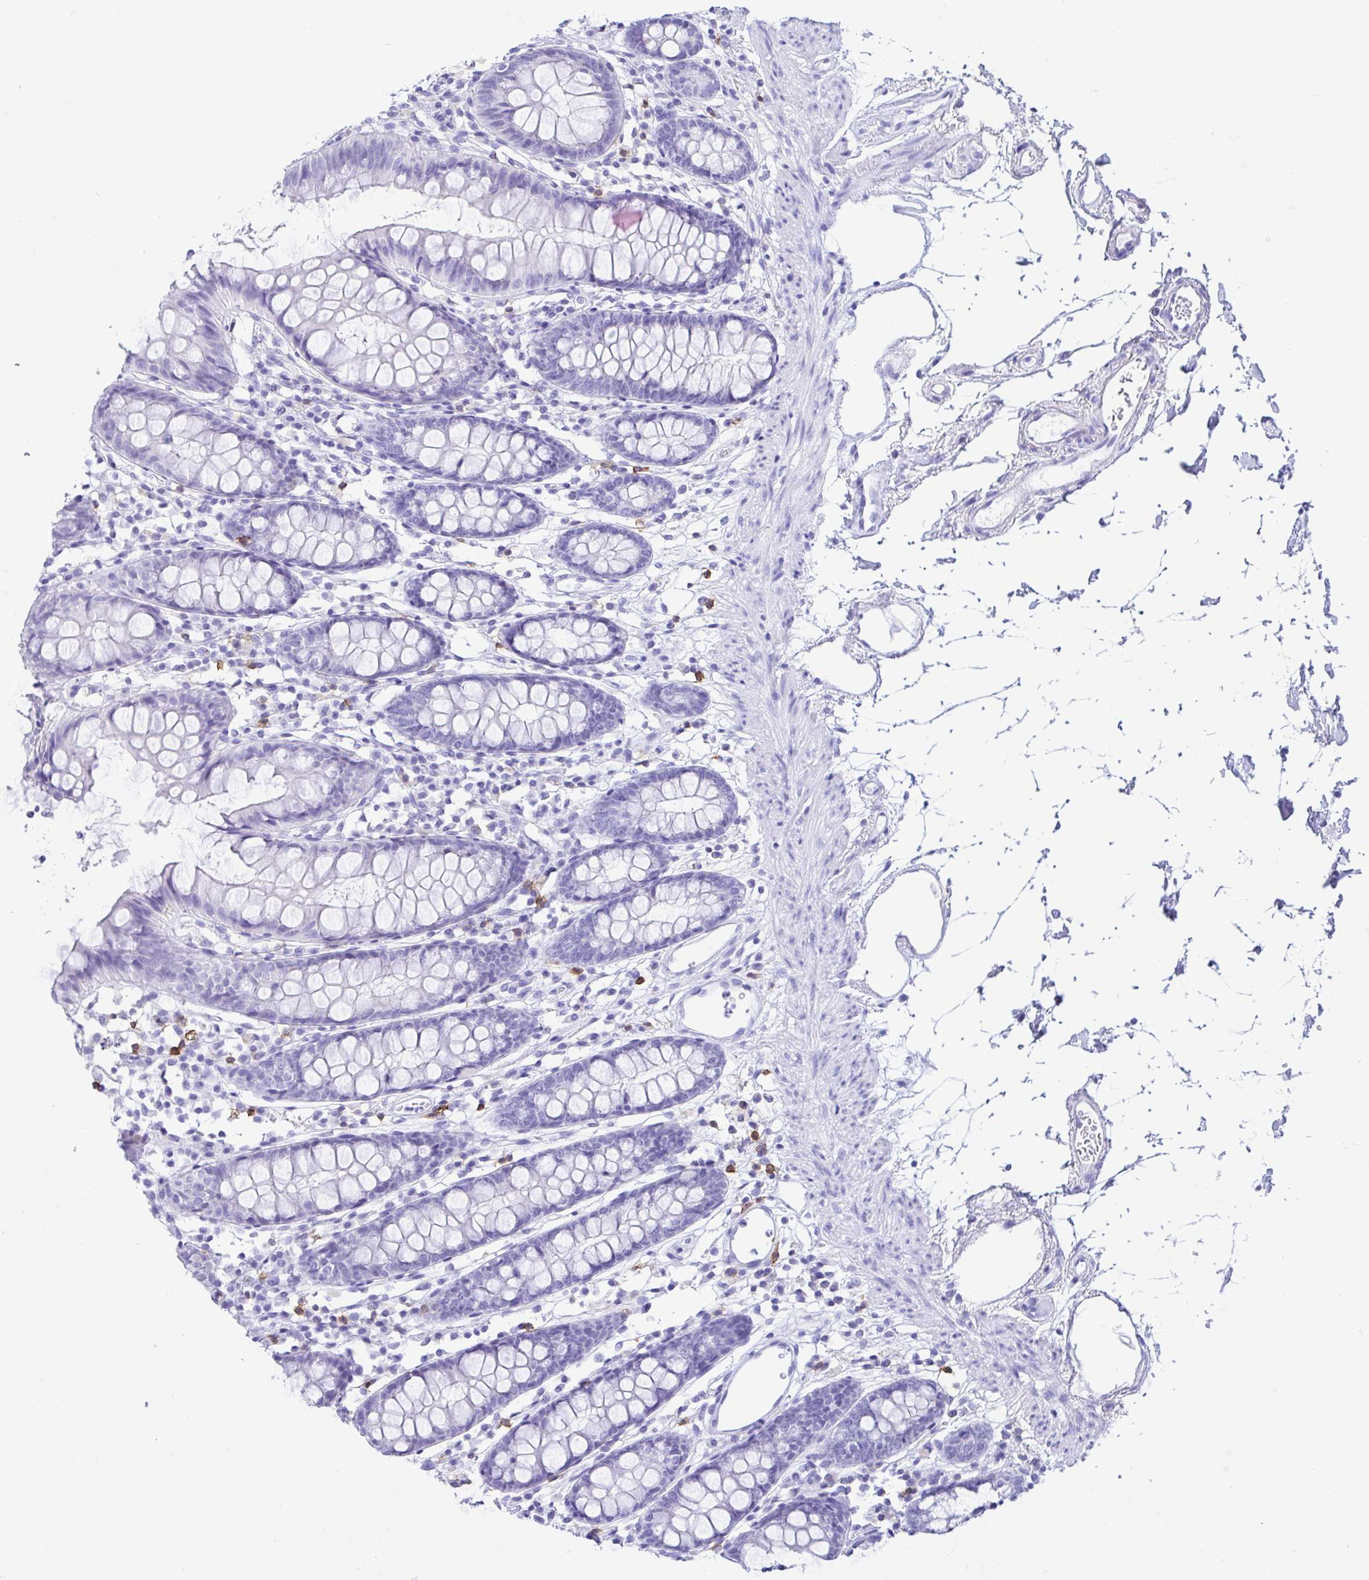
{"staining": {"intensity": "negative", "quantity": "none", "location": "none"}, "tissue": "colon", "cell_type": "Endothelial cells", "image_type": "normal", "snomed": [{"axis": "morphology", "description": "Normal tissue, NOS"}, {"axis": "topography", "description": "Colon"}], "caption": "Benign colon was stained to show a protein in brown. There is no significant positivity in endothelial cells. (Brightfield microscopy of DAB (3,3'-diaminobenzidine) immunohistochemistry (IHC) at high magnification).", "gene": "CD5", "patient": {"sex": "female", "age": 84}}